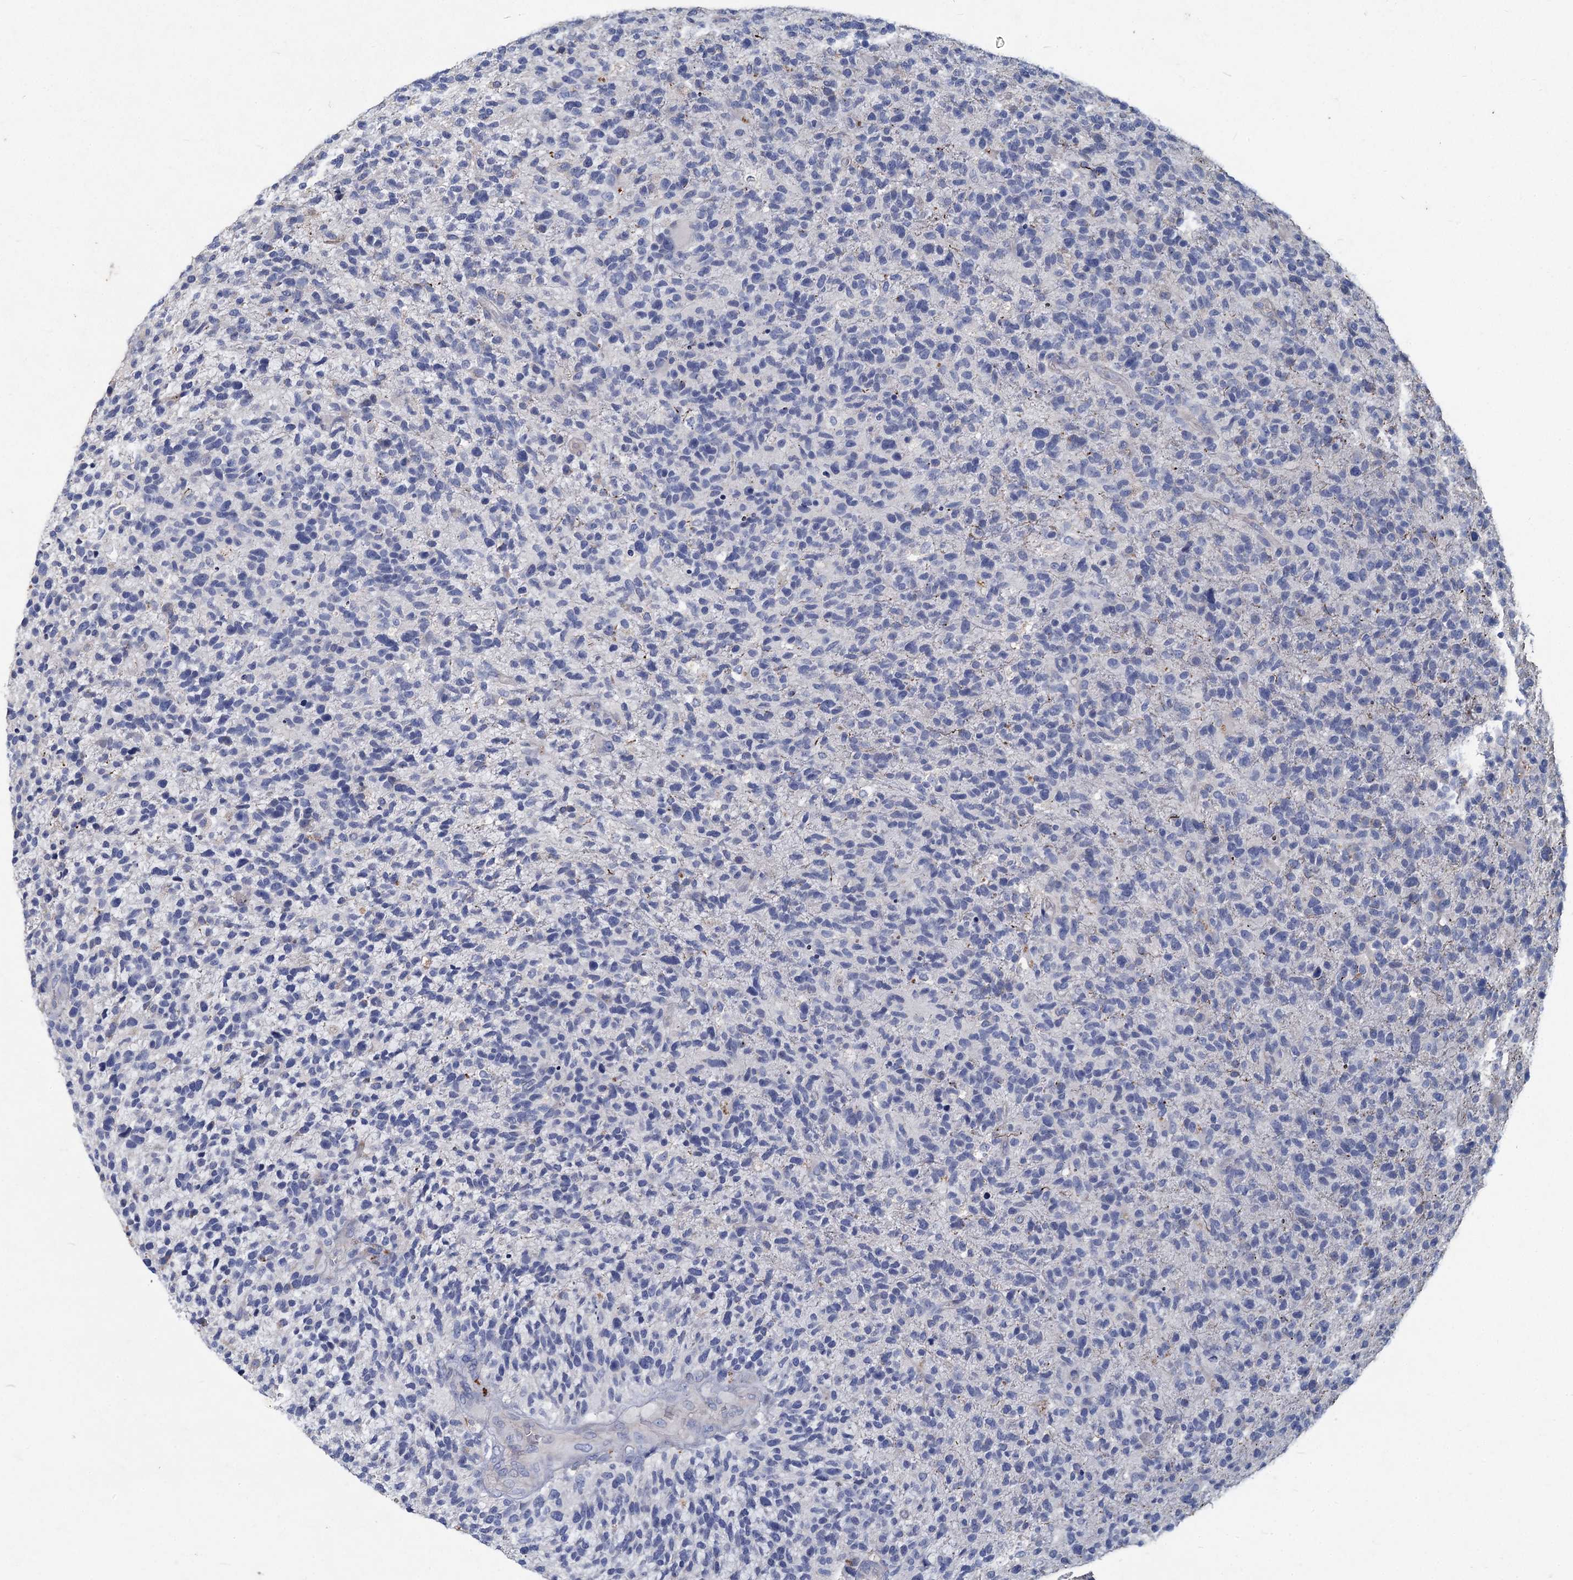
{"staining": {"intensity": "negative", "quantity": "none", "location": "none"}, "tissue": "glioma", "cell_type": "Tumor cells", "image_type": "cancer", "snomed": [{"axis": "morphology", "description": "Glioma, malignant, High grade"}, {"axis": "topography", "description": "Brain"}], "caption": "Immunohistochemical staining of human high-grade glioma (malignant) reveals no significant staining in tumor cells.", "gene": "HES2", "patient": {"sex": "male", "age": 72}}